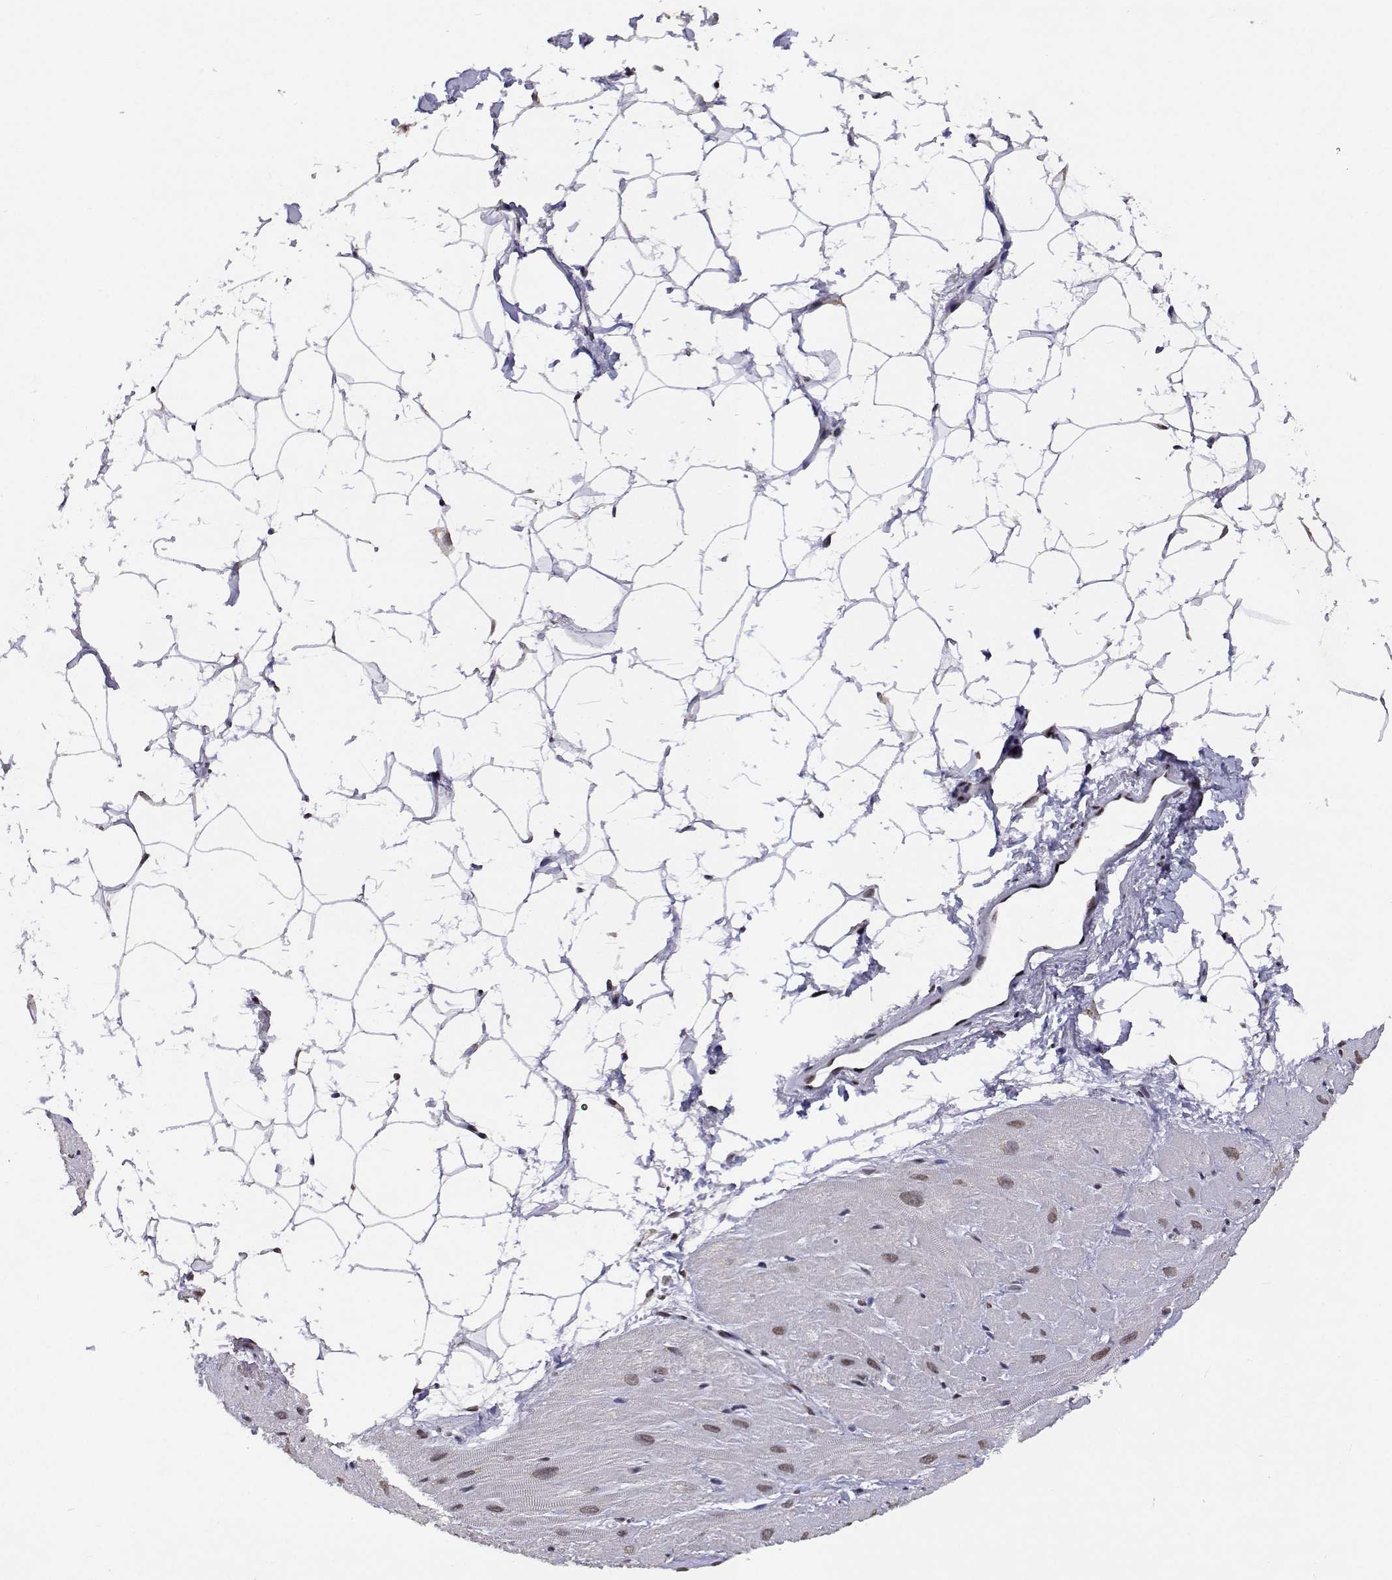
{"staining": {"intensity": "weak", "quantity": "25%-75%", "location": "nuclear"}, "tissue": "heart muscle", "cell_type": "Cardiomyocytes", "image_type": "normal", "snomed": [{"axis": "morphology", "description": "Normal tissue, NOS"}, {"axis": "topography", "description": "Heart"}], "caption": "Human heart muscle stained with a brown dye reveals weak nuclear positive positivity in approximately 25%-75% of cardiomyocytes.", "gene": "HNRNPA0", "patient": {"sex": "male", "age": 62}}